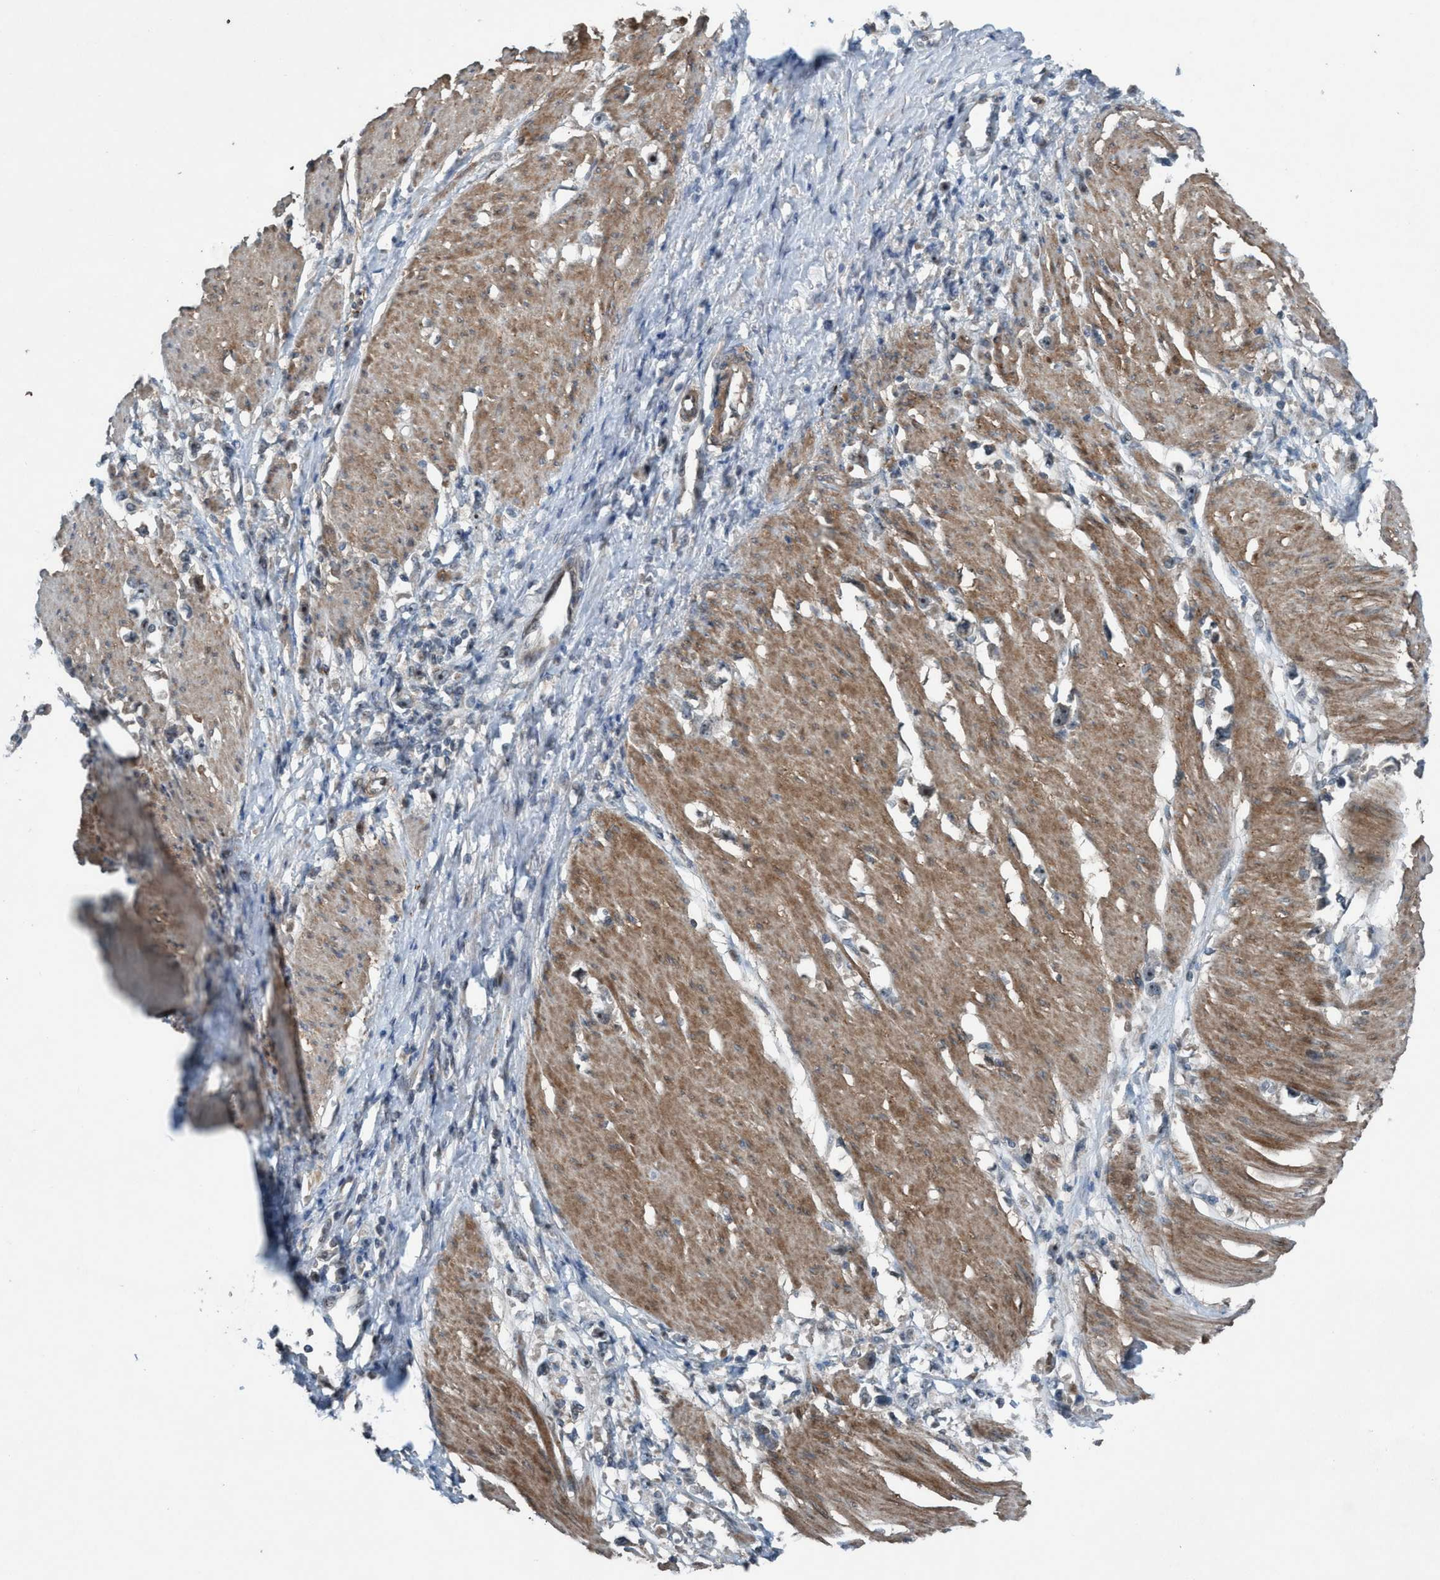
{"staining": {"intensity": "weak", "quantity": "<25%", "location": "cytoplasmic/membranous"}, "tissue": "stomach cancer", "cell_type": "Tumor cells", "image_type": "cancer", "snomed": [{"axis": "morphology", "description": "Adenocarcinoma, NOS"}, {"axis": "topography", "description": "Stomach"}], "caption": "Tumor cells are negative for protein expression in human stomach cancer.", "gene": "NISCH", "patient": {"sex": "female", "age": 59}}